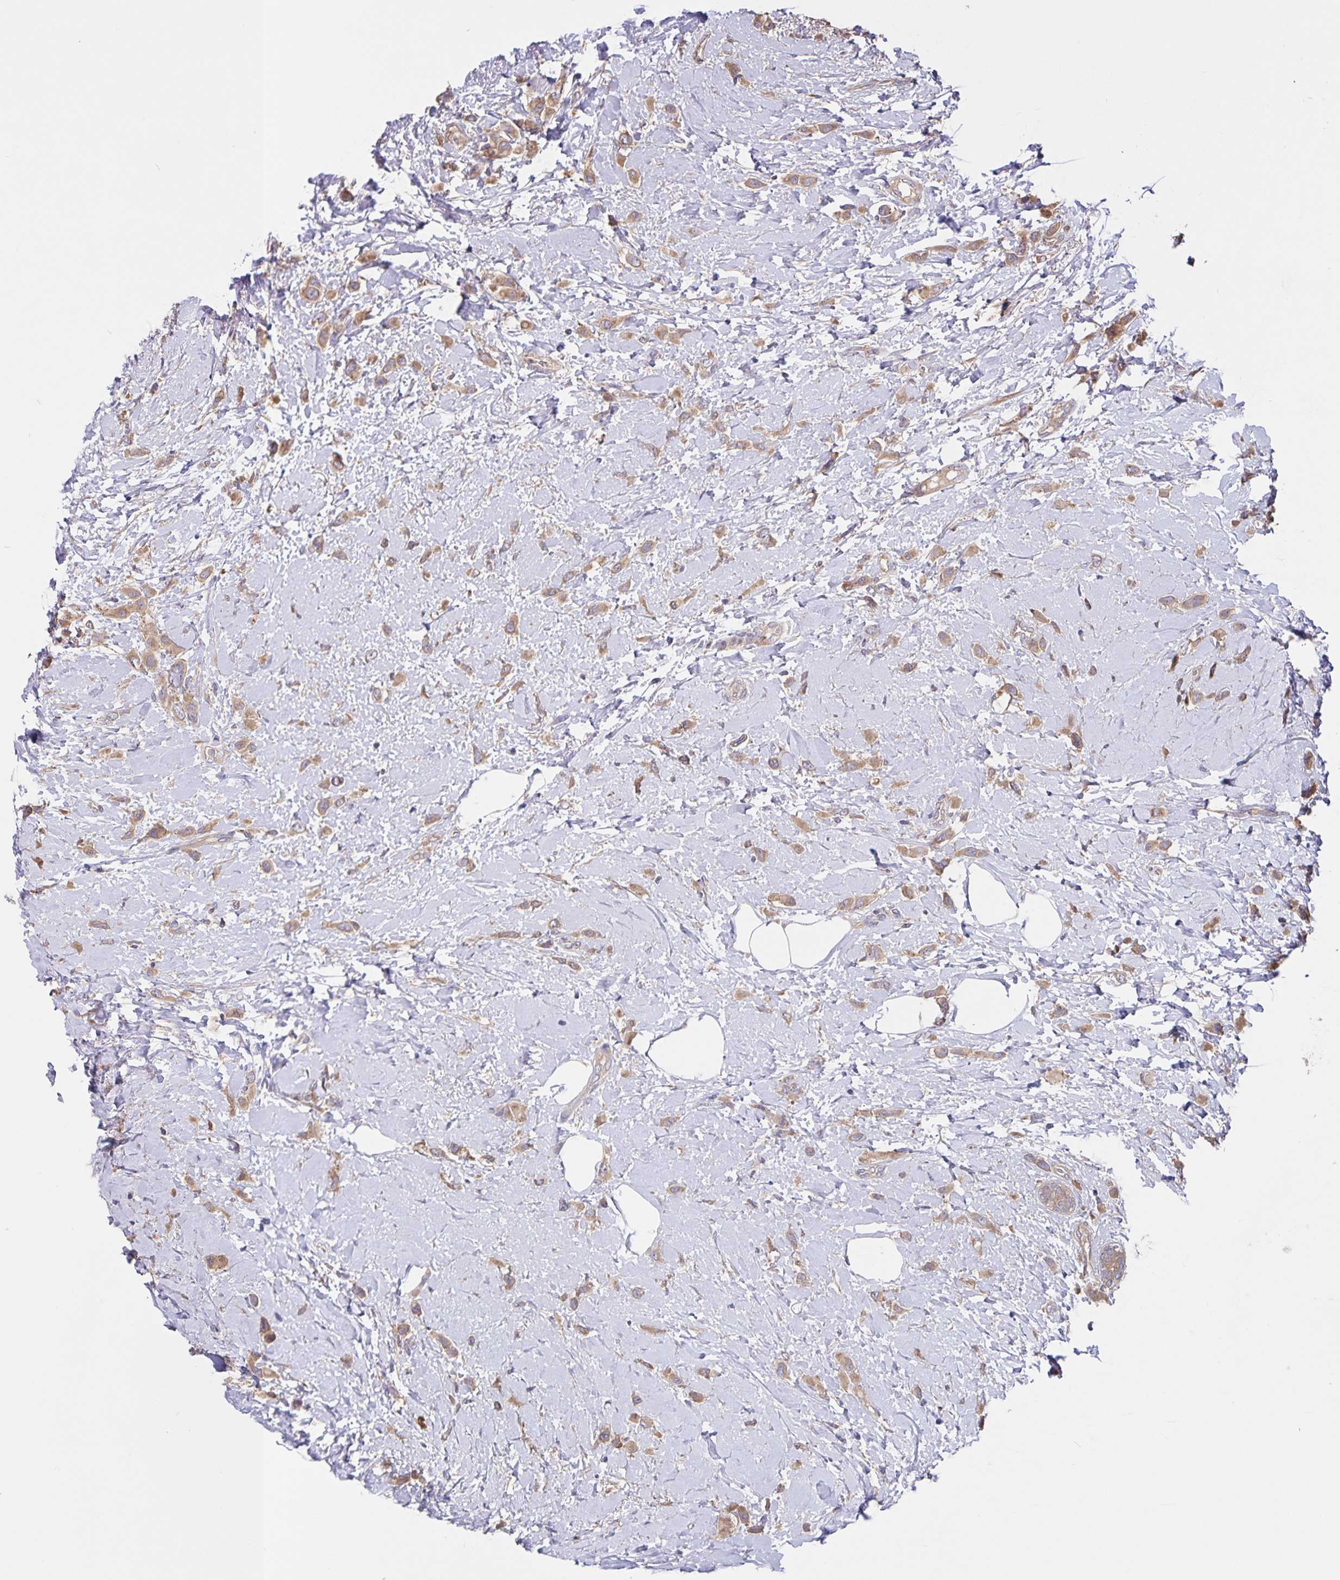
{"staining": {"intensity": "moderate", "quantity": ">75%", "location": "cytoplasmic/membranous"}, "tissue": "breast cancer", "cell_type": "Tumor cells", "image_type": "cancer", "snomed": [{"axis": "morphology", "description": "Lobular carcinoma"}, {"axis": "topography", "description": "Breast"}], "caption": "Immunohistochemical staining of human lobular carcinoma (breast) displays medium levels of moderate cytoplasmic/membranous expression in approximately >75% of tumor cells. The staining is performed using DAB brown chromogen to label protein expression. The nuclei are counter-stained blue using hematoxylin.", "gene": "FBXL16", "patient": {"sex": "female", "age": 66}}